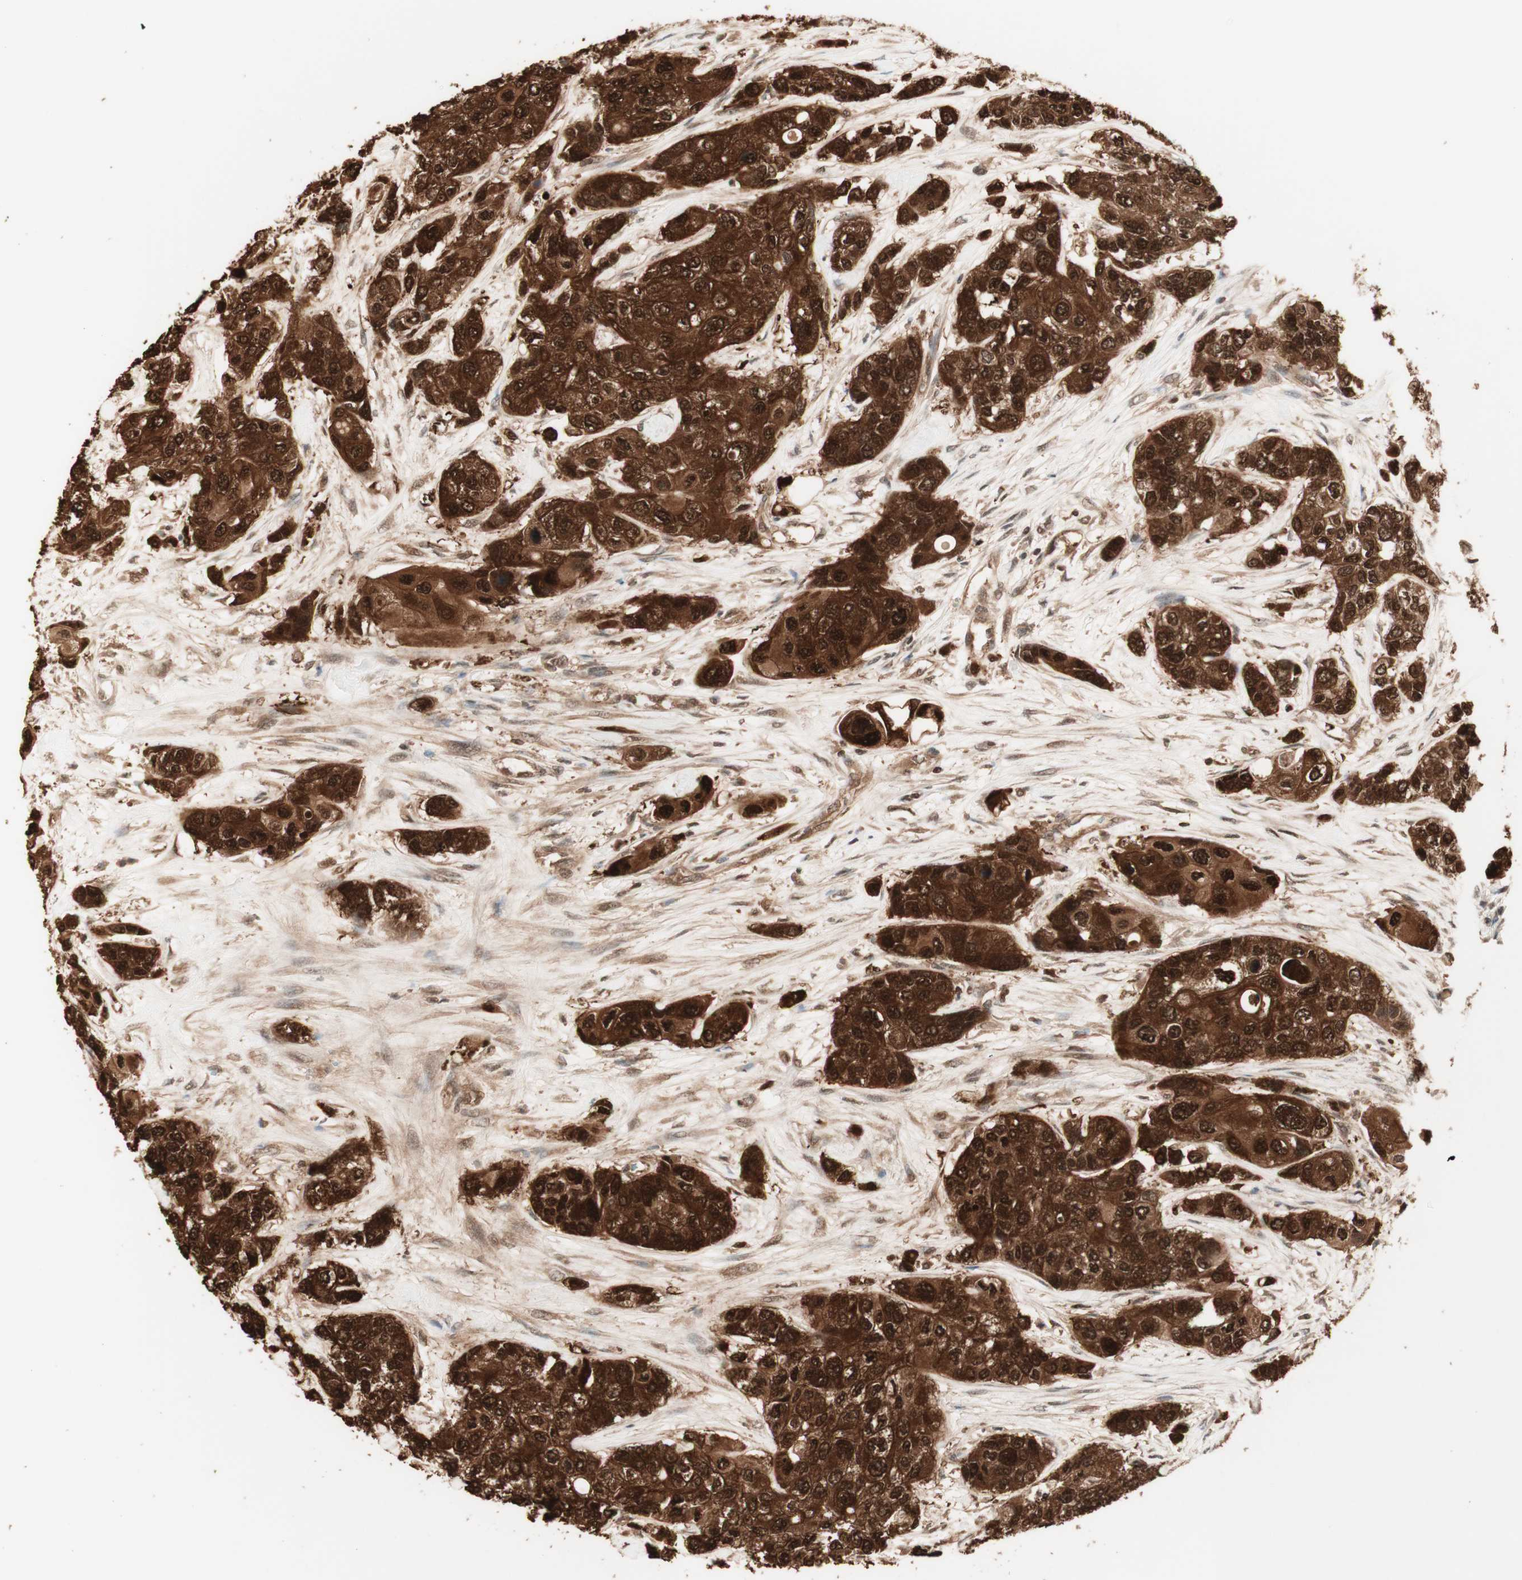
{"staining": {"intensity": "strong", "quantity": ">75%", "location": "cytoplasmic/membranous,nuclear"}, "tissue": "urothelial cancer", "cell_type": "Tumor cells", "image_type": "cancer", "snomed": [{"axis": "morphology", "description": "Urothelial carcinoma, High grade"}, {"axis": "topography", "description": "Urinary bladder"}], "caption": "Brown immunohistochemical staining in urothelial cancer displays strong cytoplasmic/membranous and nuclear positivity in approximately >75% of tumor cells.", "gene": "YWHAB", "patient": {"sex": "female", "age": 56}}